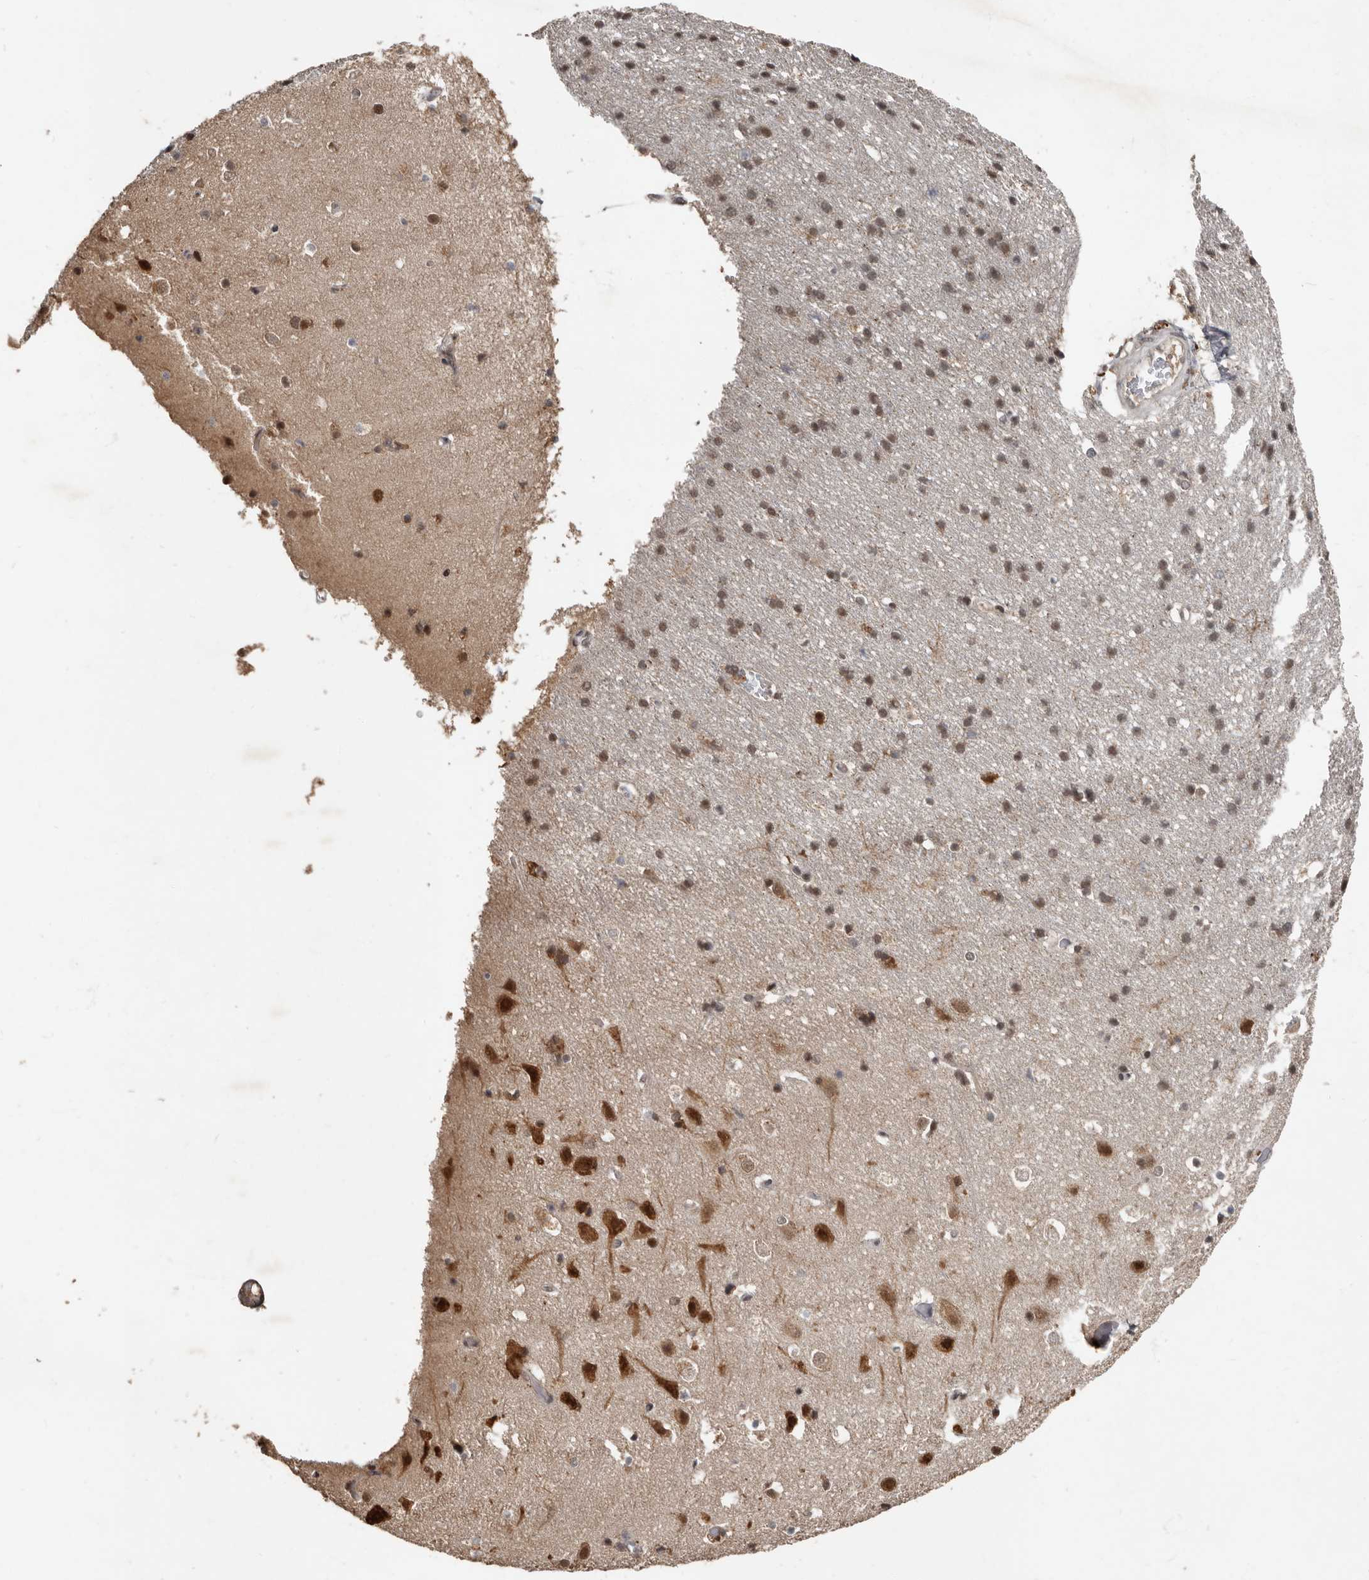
{"staining": {"intensity": "weak", "quantity": ">75%", "location": "cytoplasmic/membranous,nuclear"}, "tissue": "cerebral cortex", "cell_type": "Endothelial cells", "image_type": "normal", "snomed": [{"axis": "morphology", "description": "Normal tissue, NOS"}, {"axis": "topography", "description": "Cerebral cortex"}], "caption": "Protein staining of unremarkable cerebral cortex displays weak cytoplasmic/membranous,nuclear staining in approximately >75% of endothelial cells. (DAB (3,3'-diaminobenzidine) = brown stain, brightfield microscopy at high magnification).", "gene": "LRGUK", "patient": {"sex": "male", "age": 54}}